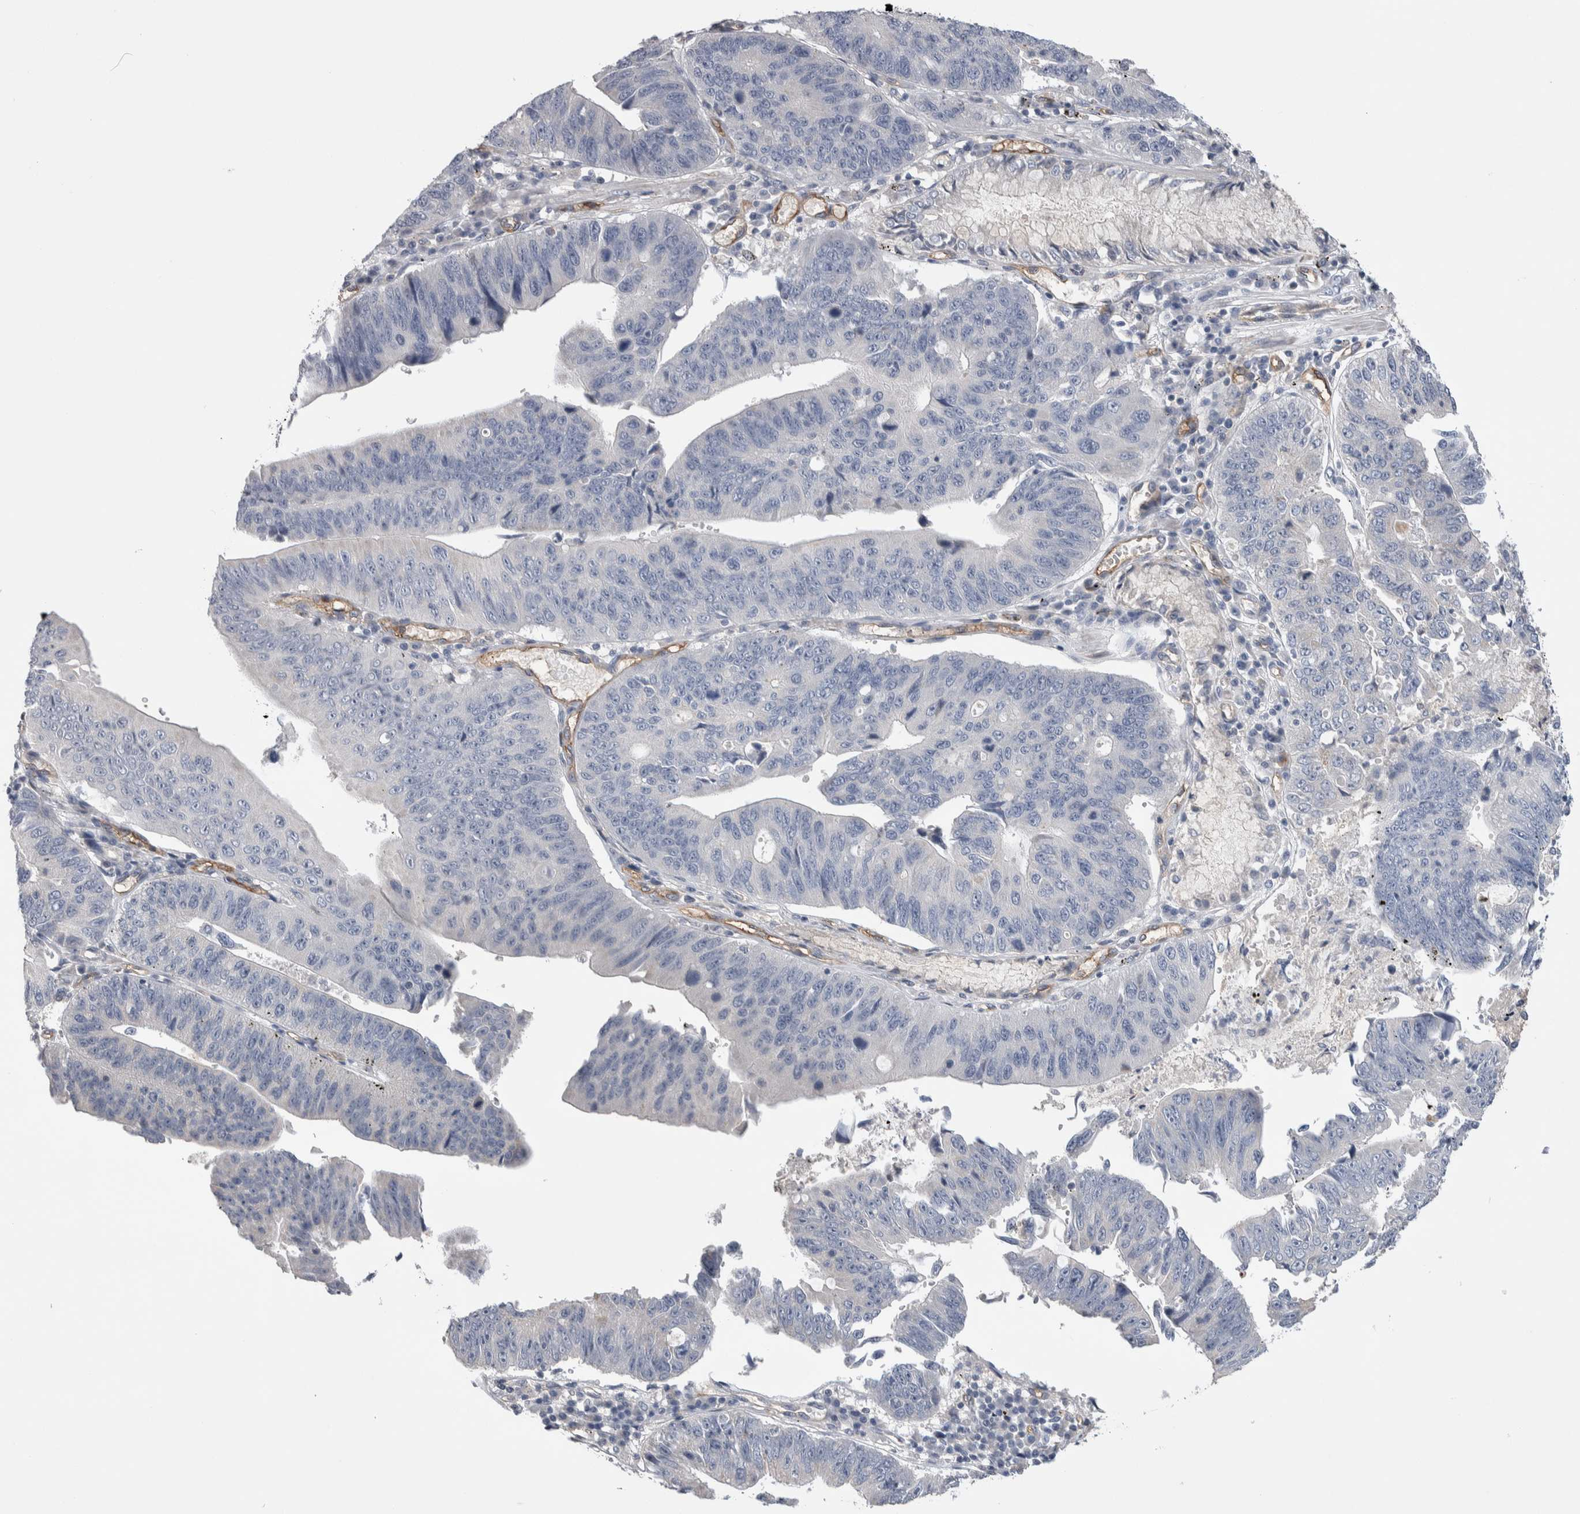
{"staining": {"intensity": "negative", "quantity": "none", "location": "none"}, "tissue": "stomach cancer", "cell_type": "Tumor cells", "image_type": "cancer", "snomed": [{"axis": "morphology", "description": "Adenocarcinoma, NOS"}, {"axis": "topography", "description": "Stomach"}], "caption": "Stomach cancer was stained to show a protein in brown. There is no significant staining in tumor cells.", "gene": "CEP131", "patient": {"sex": "male", "age": 59}}